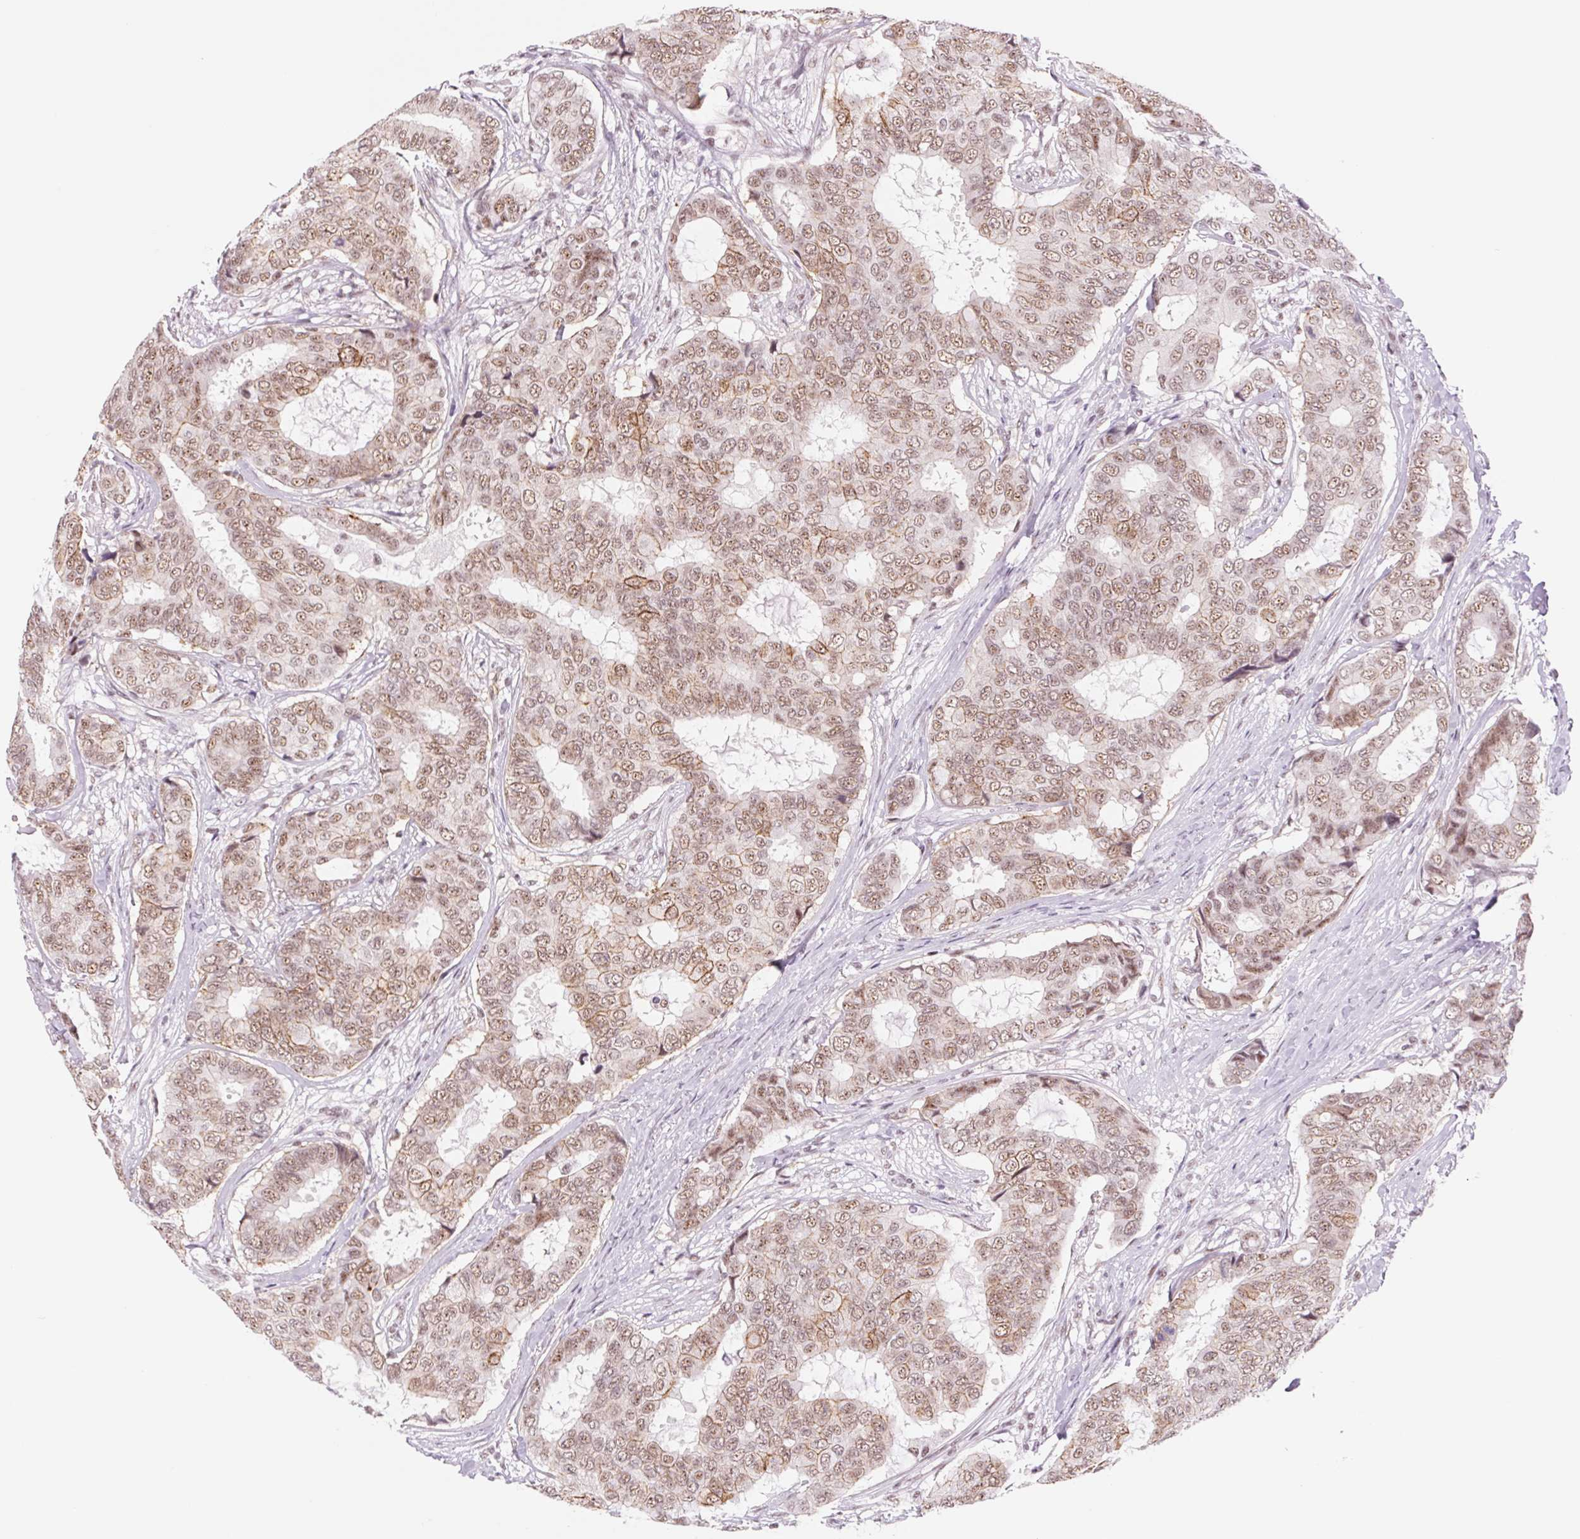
{"staining": {"intensity": "moderate", "quantity": ">75%", "location": "cytoplasmic/membranous,nuclear"}, "tissue": "breast cancer", "cell_type": "Tumor cells", "image_type": "cancer", "snomed": [{"axis": "morphology", "description": "Duct carcinoma"}, {"axis": "topography", "description": "Breast"}], "caption": "Immunohistochemistry of human breast invasive ductal carcinoma demonstrates medium levels of moderate cytoplasmic/membranous and nuclear expression in approximately >75% of tumor cells. The staining was performed using DAB (3,3'-diaminobenzidine), with brown indicating positive protein expression. Nuclei are stained blue with hematoxylin.", "gene": "ZC3H14", "patient": {"sex": "female", "age": 75}}